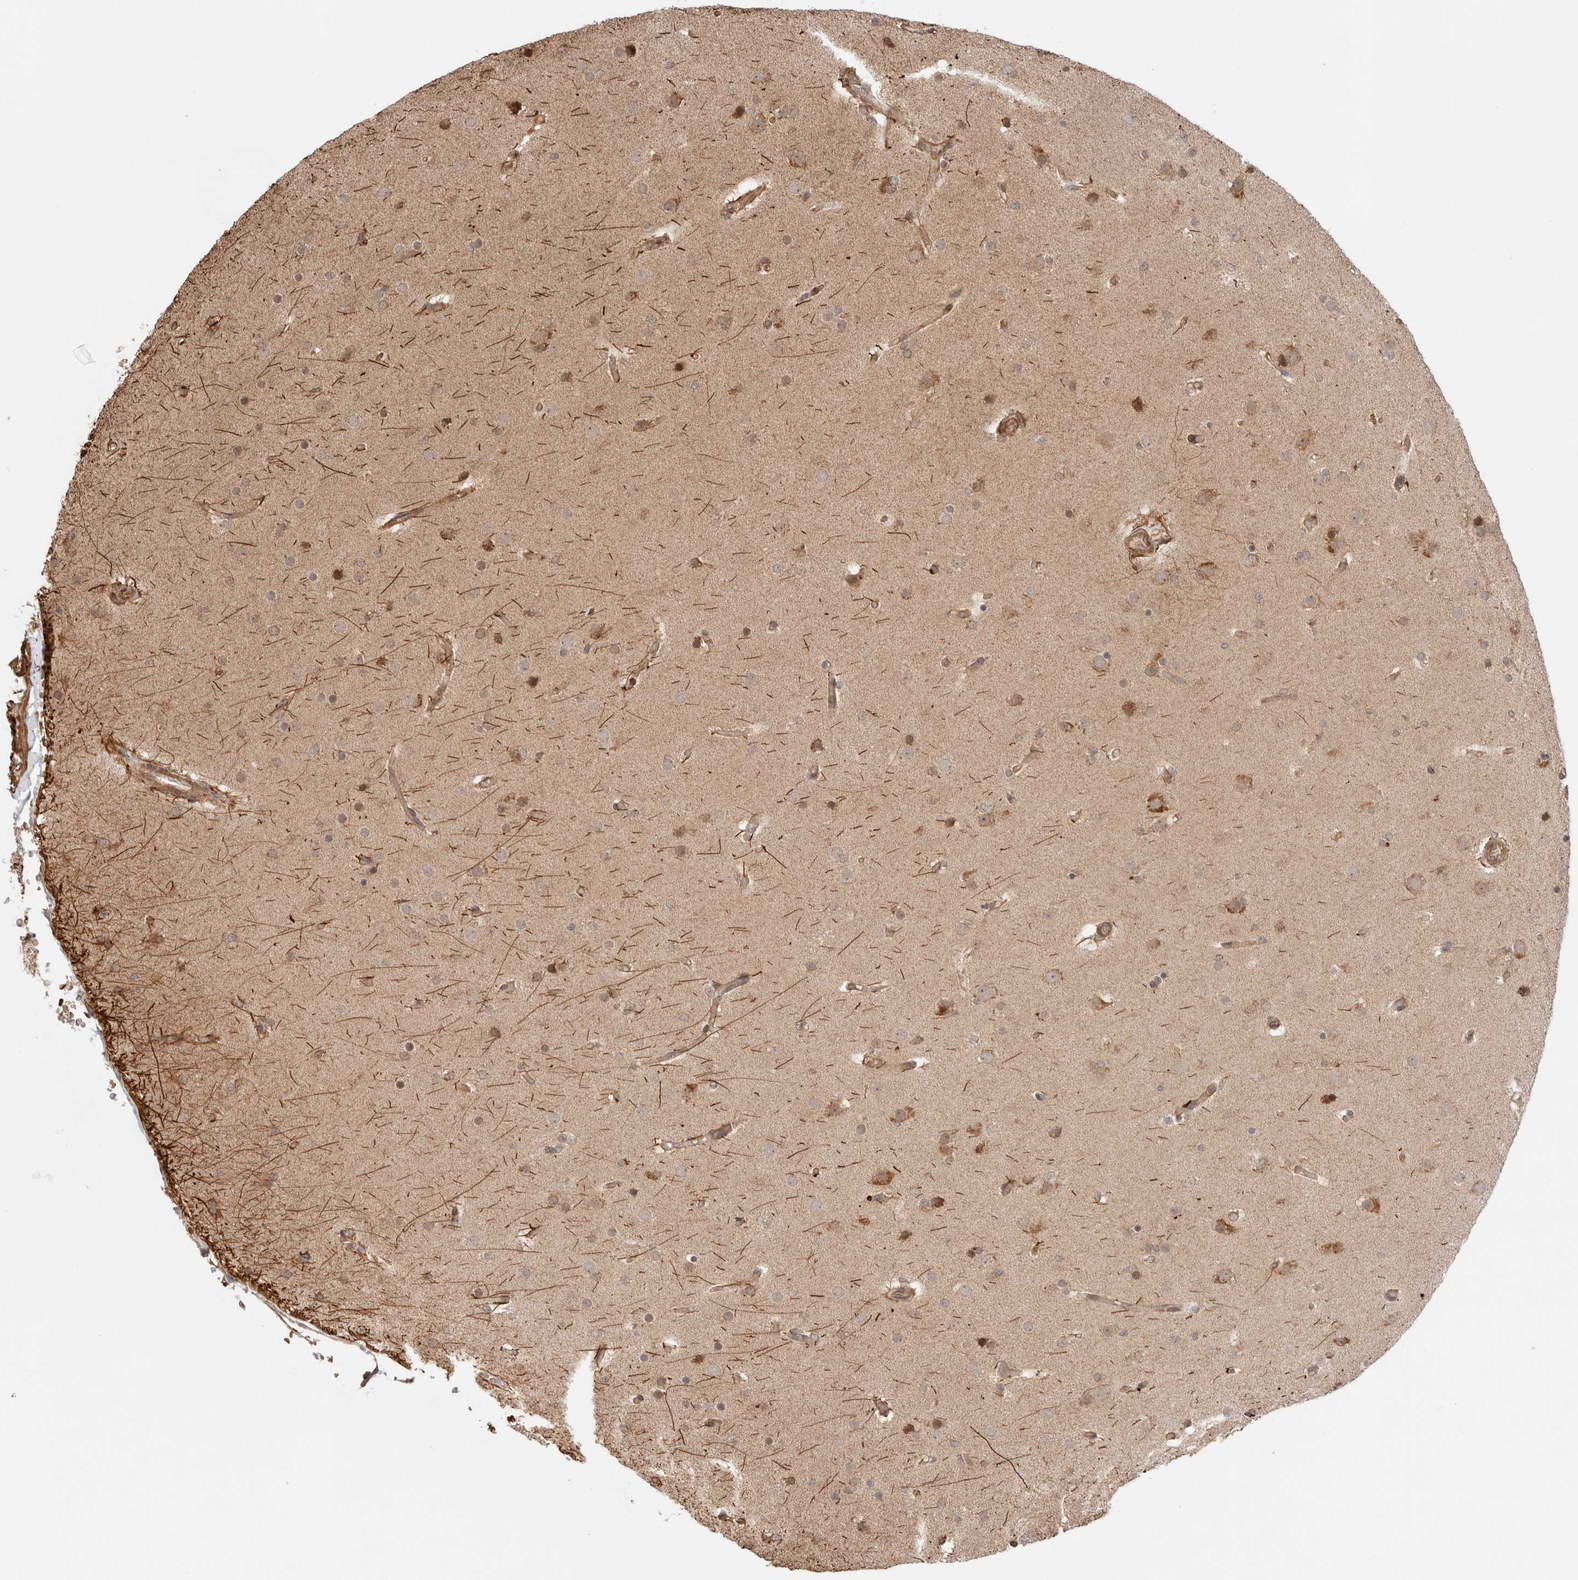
{"staining": {"intensity": "moderate", "quantity": "25%-75%", "location": "cytoplasmic/membranous"}, "tissue": "glioma", "cell_type": "Tumor cells", "image_type": "cancer", "snomed": [{"axis": "morphology", "description": "Glioma, malignant, High grade"}, {"axis": "topography", "description": "Cerebral cortex"}], "caption": "Human malignant glioma (high-grade) stained for a protein (brown) displays moderate cytoplasmic/membranous positive staining in about 25%-75% of tumor cells.", "gene": "ZNF649", "patient": {"sex": "female", "age": 36}}